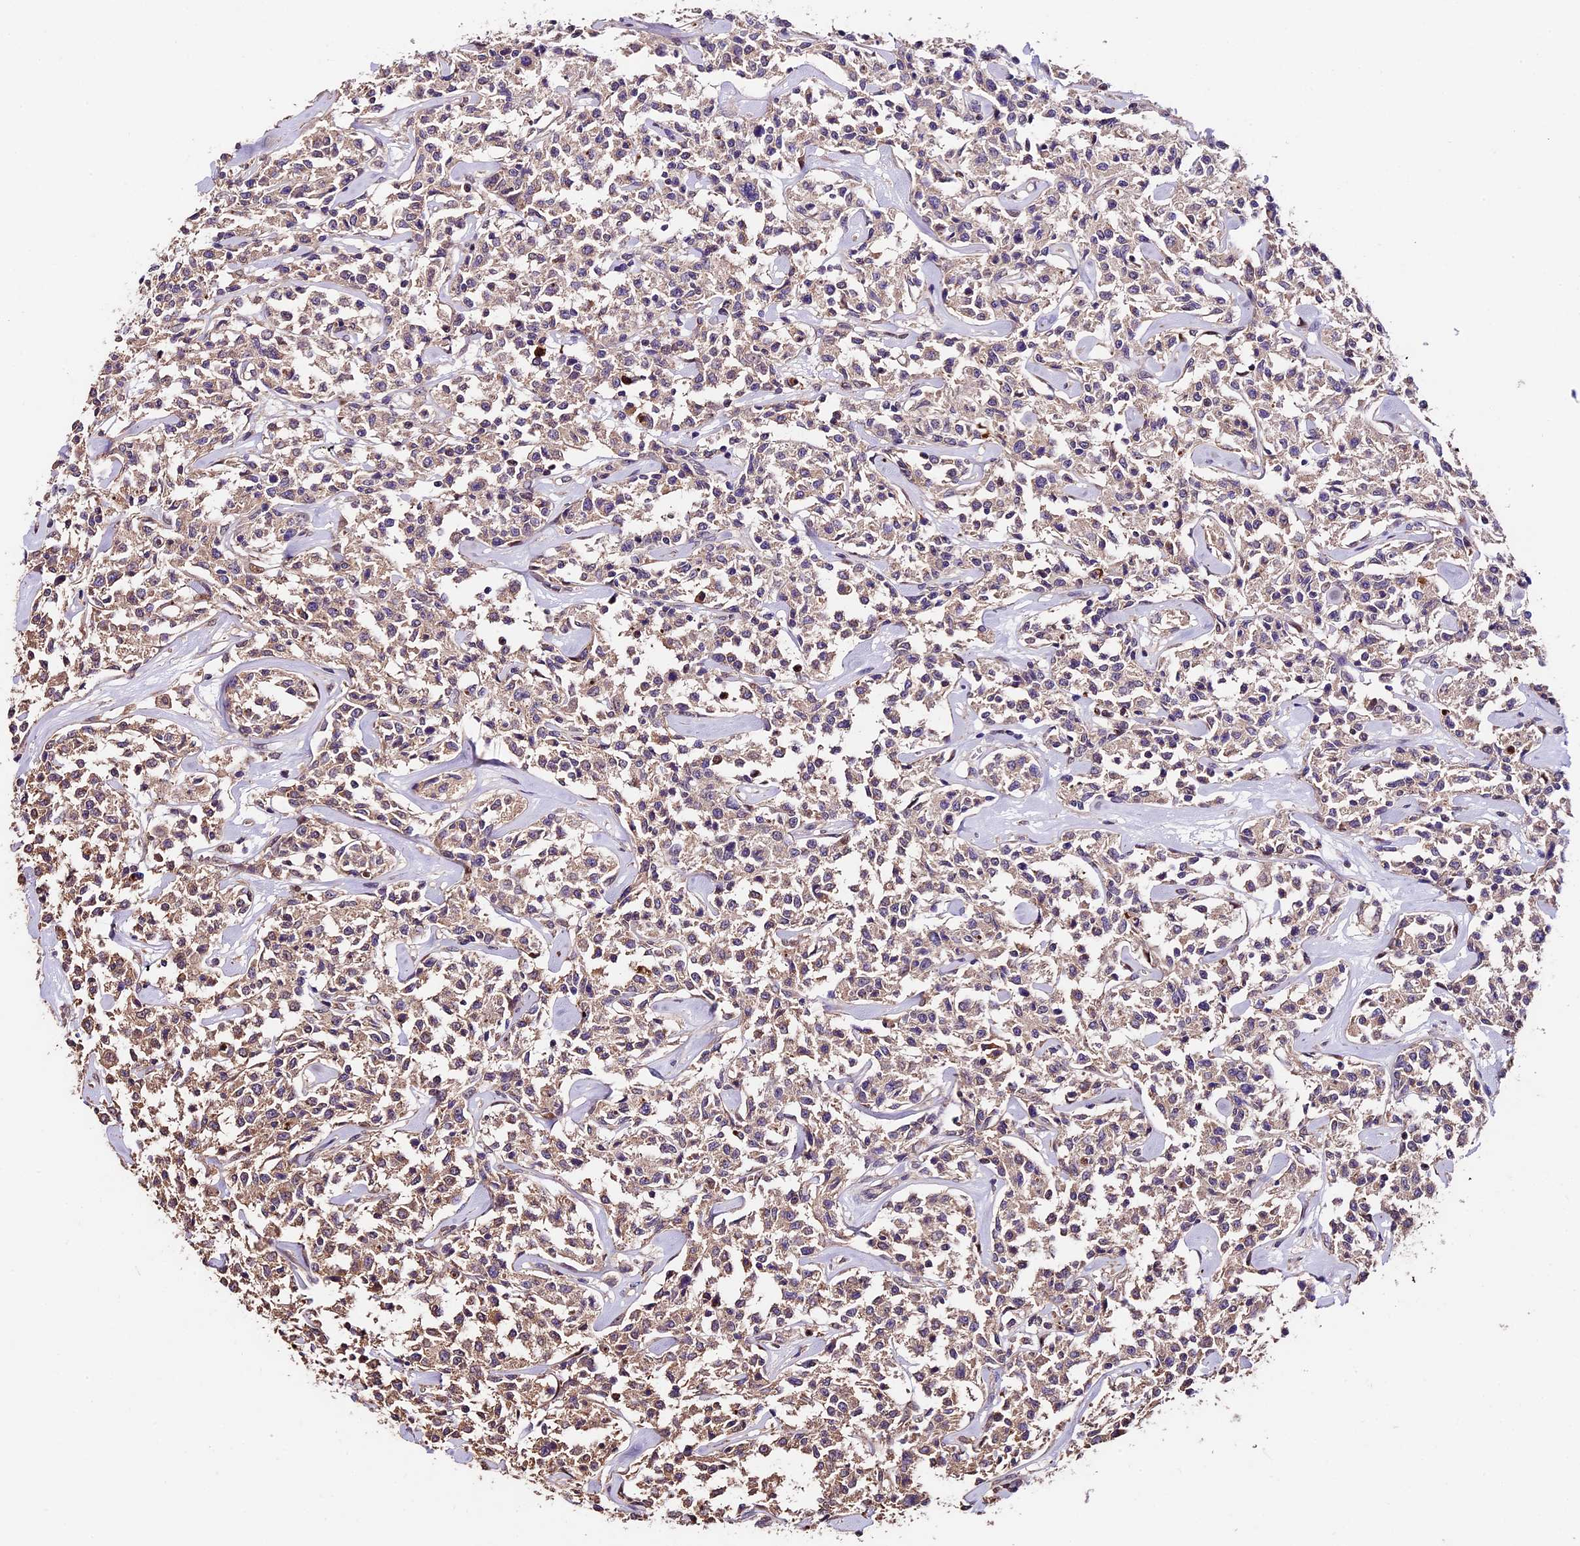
{"staining": {"intensity": "weak", "quantity": ">75%", "location": "cytoplasmic/membranous"}, "tissue": "lymphoma", "cell_type": "Tumor cells", "image_type": "cancer", "snomed": [{"axis": "morphology", "description": "Malignant lymphoma, non-Hodgkin's type, Low grade"}, {"axis": "topography", "description": "Small intestine"}], "caption": "Human lymphoma stained with a protein marker displays weak staining in tumor cells.", "gene": "SBNO2", "patient": {"sex": "female", "age": 59}}